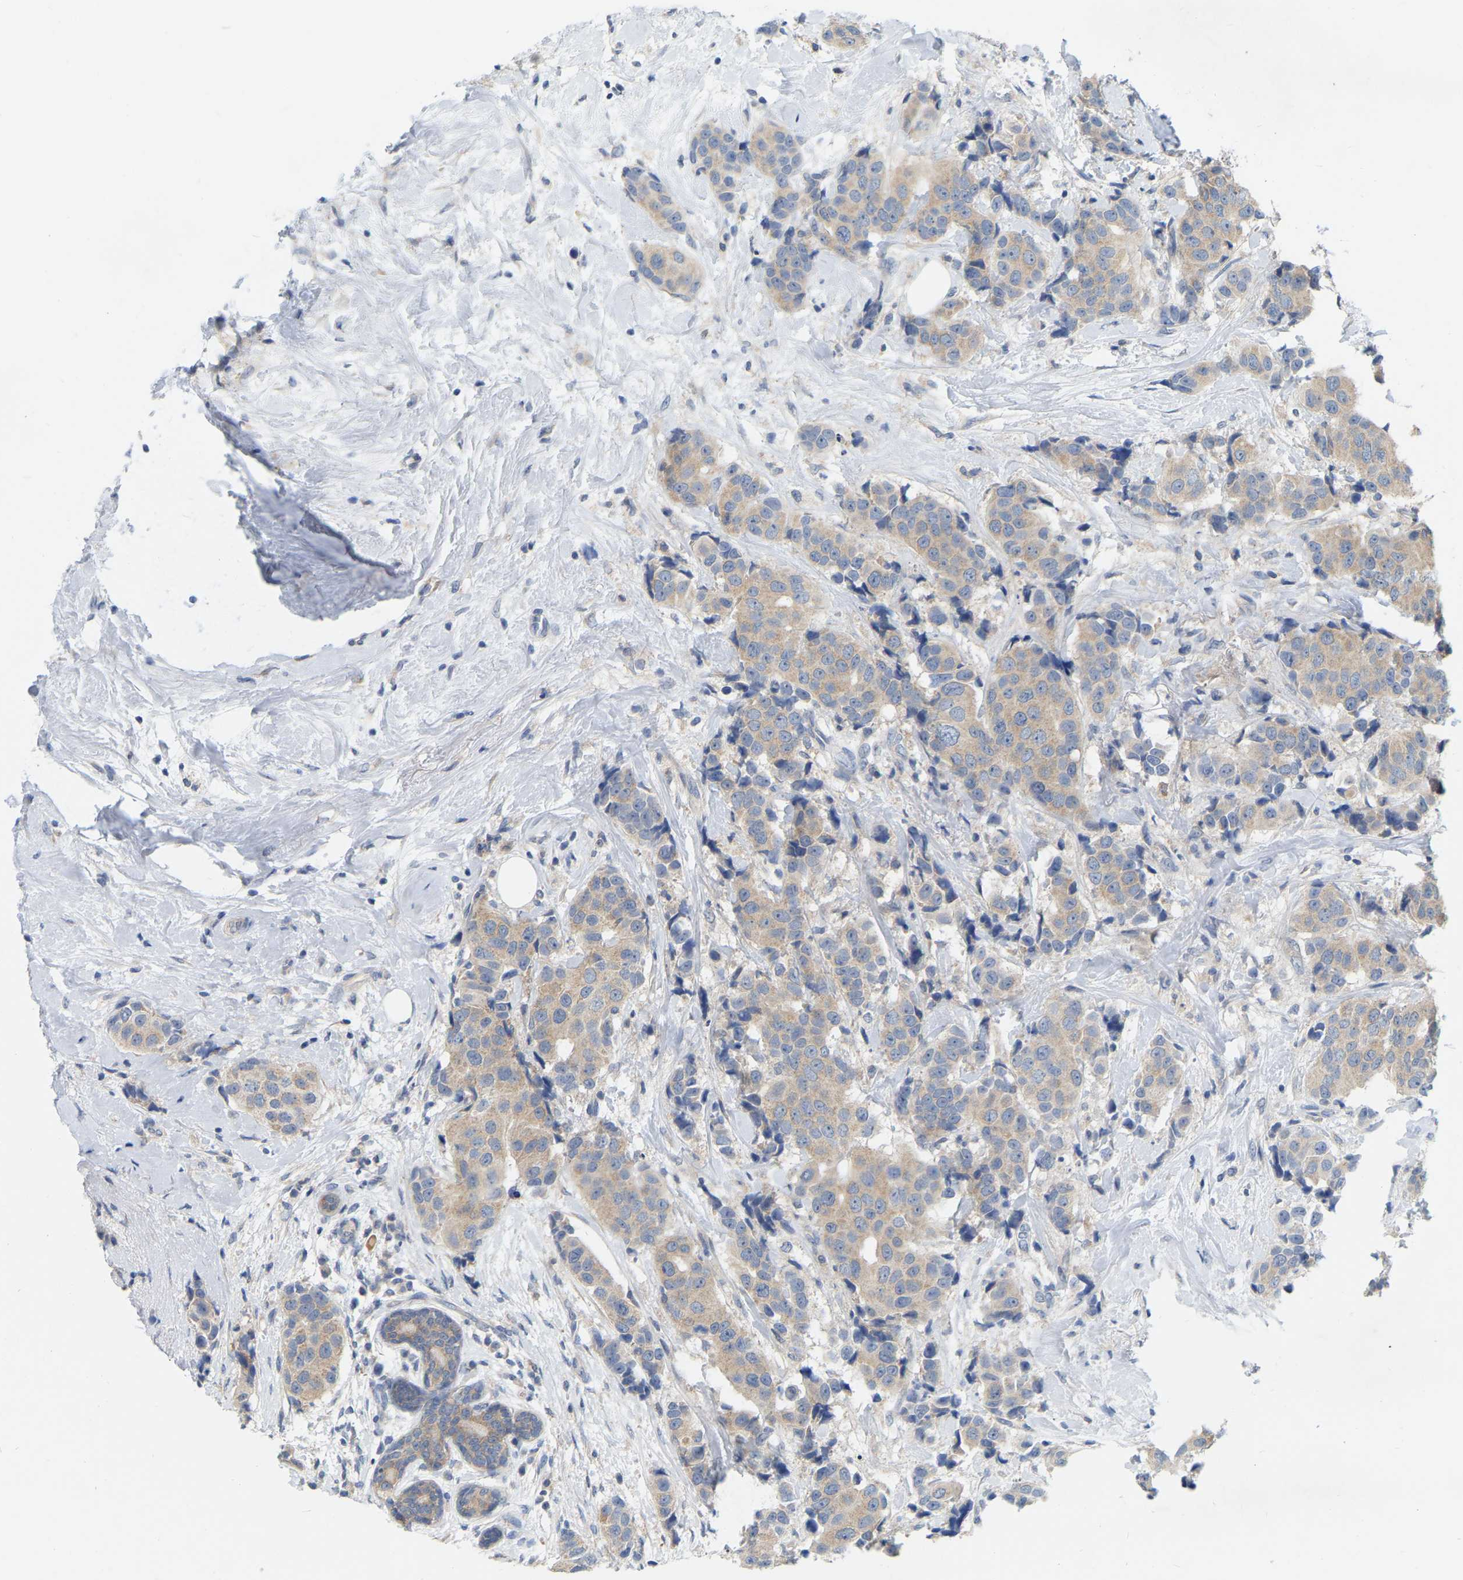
{"staining": {"intensity": "weak", "quantity": ">75%", "location": "cytoplasmic/membranous"}, "tissue": "breast cancer", "cell_type": "Tumor cells", "image_type": "cancer", "snomed": [{"axis": "morphology", "description": "Normal tissue, NOS"}, {"axis": "morphology", "description": "Duct carcinoma"}, {"axis": "topography", "description": "Breast"}], "caption": "Immunohistochemical staining of human invasive ductal carcinoma (breast) demonstrates low levels of weak cytoplasmic/membranous positivity in about >75% of tumor cells.", "gene": "WIPI2", "patient": {"sex": "female", "age": 39}}